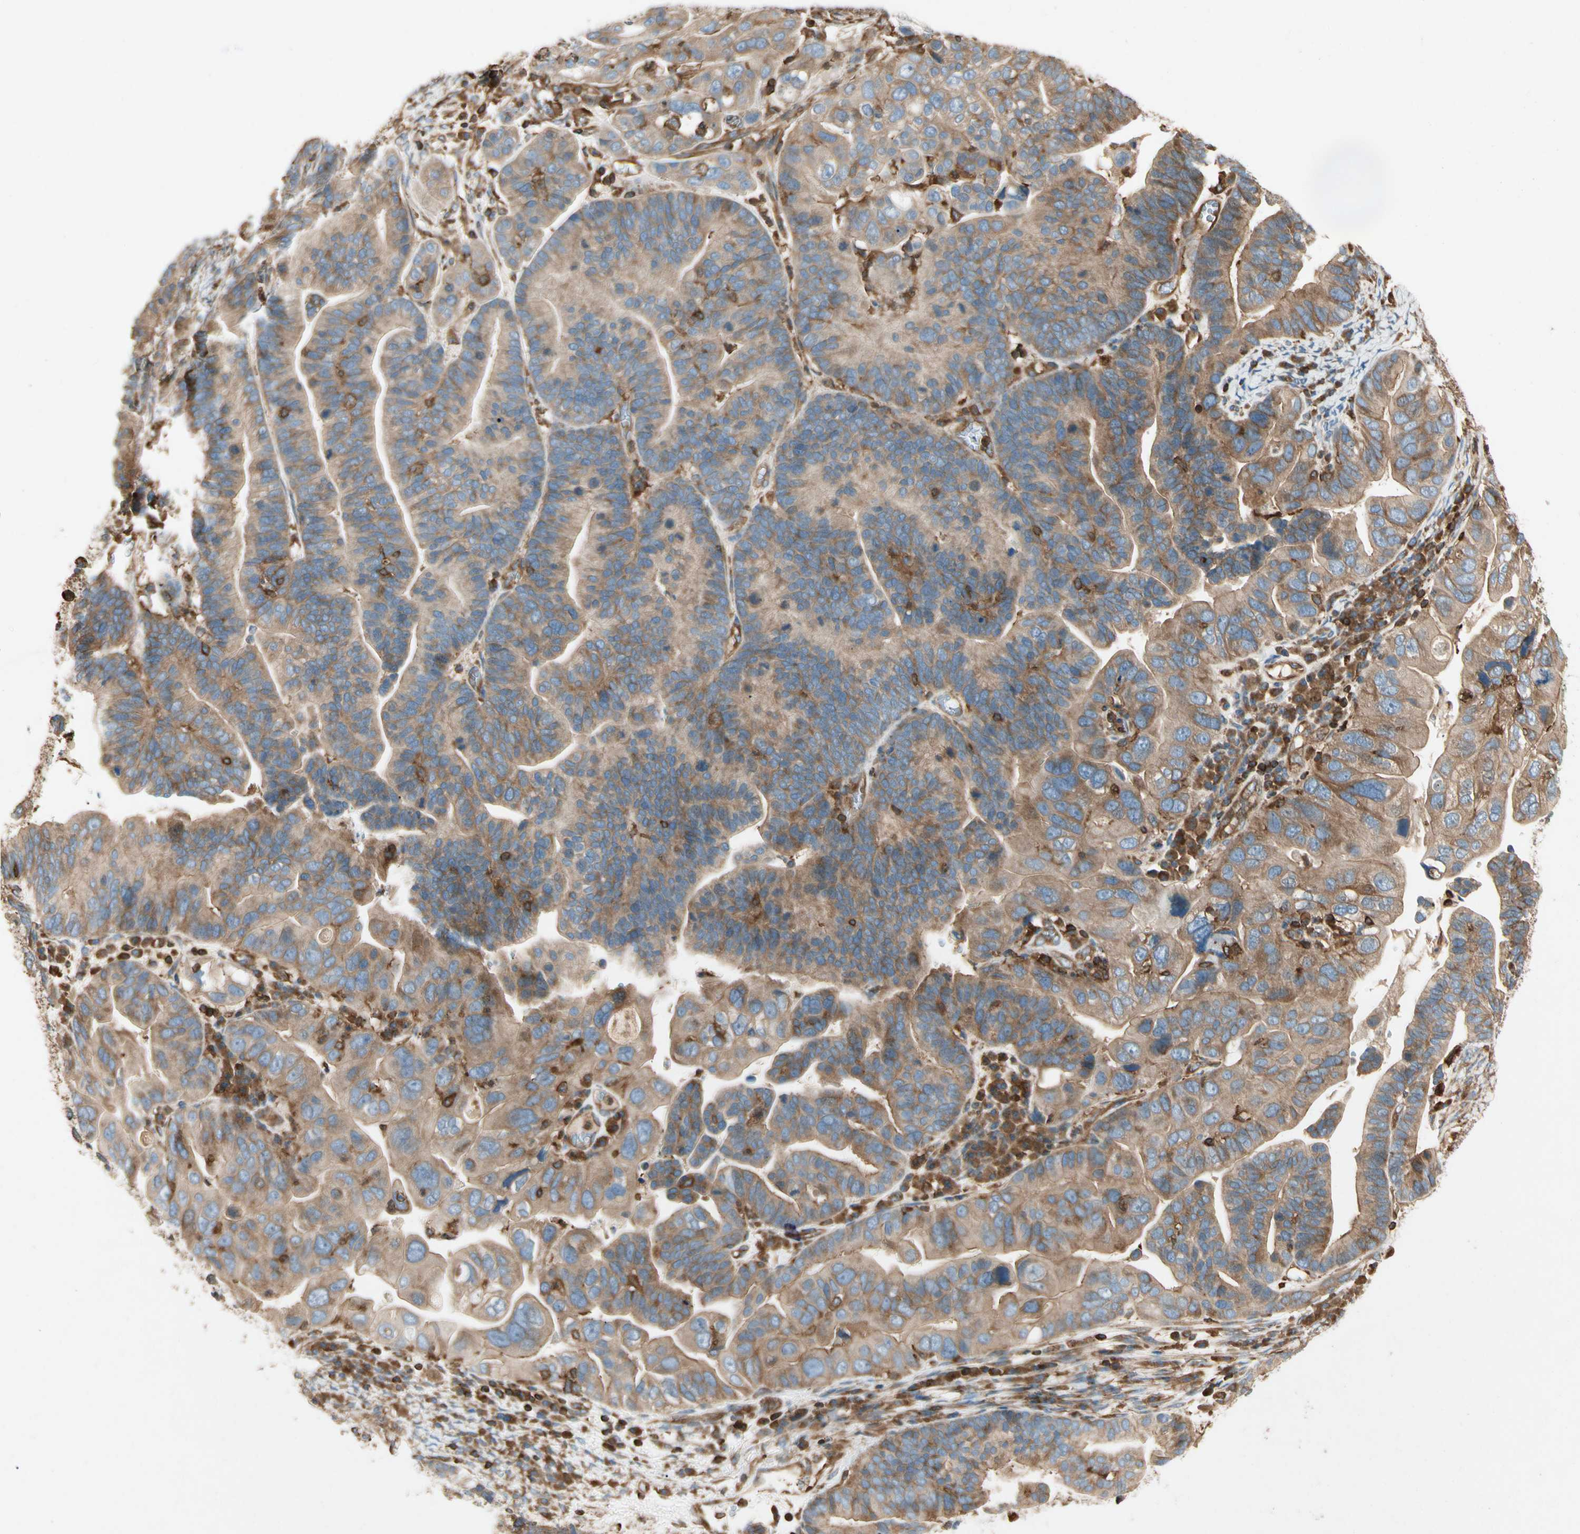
{"staining": {"intensity": "moderate", "quantity": ">75%", "location": "cytoplasmic/membranous"}, "tissue": "ovarian cancer", "cell_type": "Tumor cells", "image_type": "cancer", "snomed": [{"axis": "morphology", "description": "Cystadenocarcinoma, serous, NOS"}, {"axis": "topography", "description": "Ovary"}], "caption": "Immunohistochemistry (IHC) image of neoplastic tissue: human ovarian cancer (serous cystadenocarcinoma) stained using IHC displays medium levels of moderate protein expression localized specifically in the cytoplasmic/membranous of tumor cells, appearing as a cytoplasmic/membranous brown color.", "gene": "ARPC2", "patient": {"sex": "female", "age": 56}}